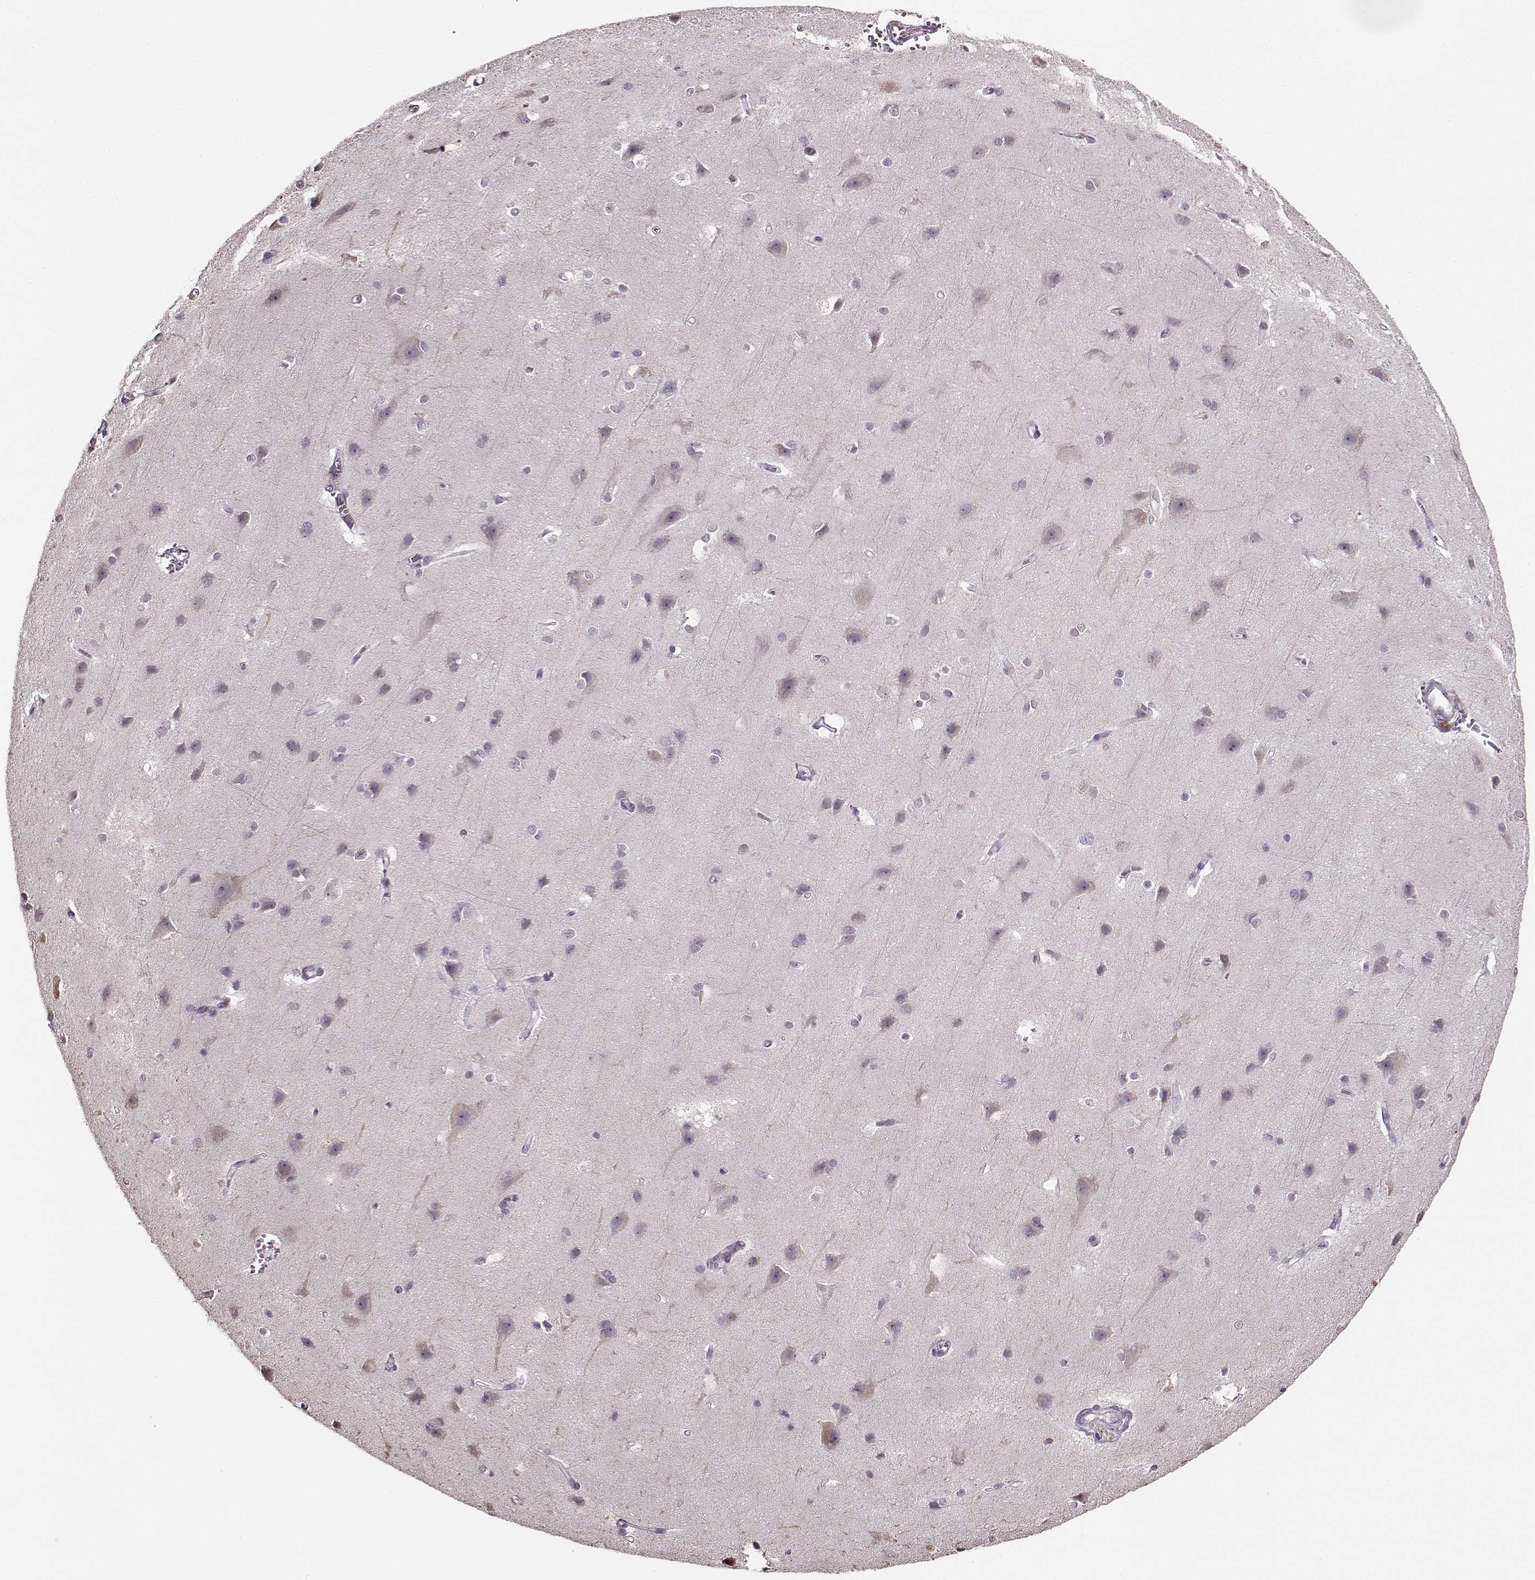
{"staining": {"intensity": "negative", "quantity": "none", "location": "none"}, "tissue": "cerebral cortex", "cell_type": "Endothelial cells", "image_type": "normal", "snomed": [{"axis": "morphology", "description": "Normal tissue, NOS"}, {"axis": "topography", "description": "Cerebral cortex"}], "caption": "Immunohistochemical staining of benign human cerebral cortex reveals no significant staining in endothelial cells.", "gene": "FSHB", "patient": {"sex": "male", "age": 37}}